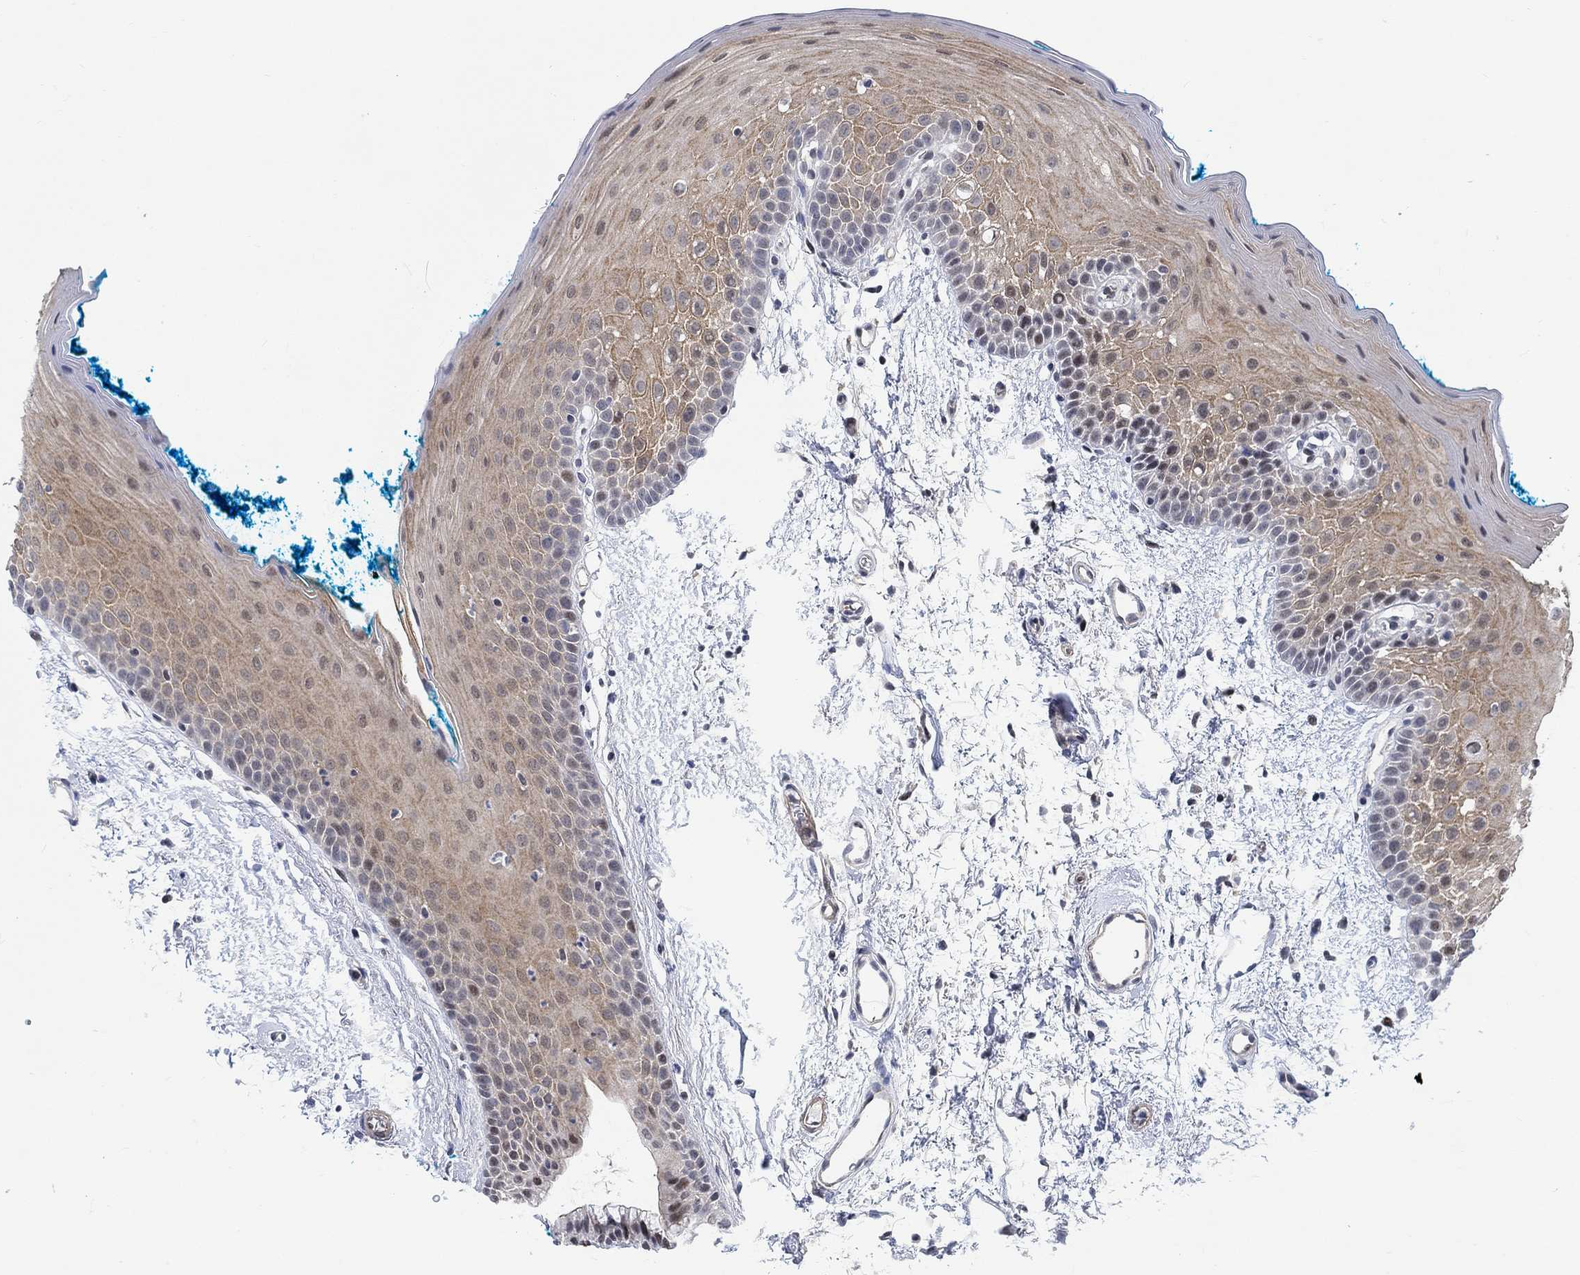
{"staining": {"intensity": "moderate", "quantity": "25%-75%", "location": "cytoplasmic/membranous"}, "tissue": "oral mucosa", "cell_type": "Squamous epithelial cells", "image_type": "normal", "snomed": [{"axis": "morphology", "description": "Normal tissue, NOS"}, {"axis": "morphology", "description": "Squamous cell carcinoma, NOS"}, {"axis": "topography", "description": "Oral tissue"}, {"axis": "topography", "description": "Head-Neck"}], "caption": "Oral mucosa stained with immunohistochemistry (IHC) displays moderate cytoplasmic/membranous positivity in approximately 25%-75% of squamous epithelial cells.", "gene": "KCNH8", "patient": {"sex": "female", "age": 75}}